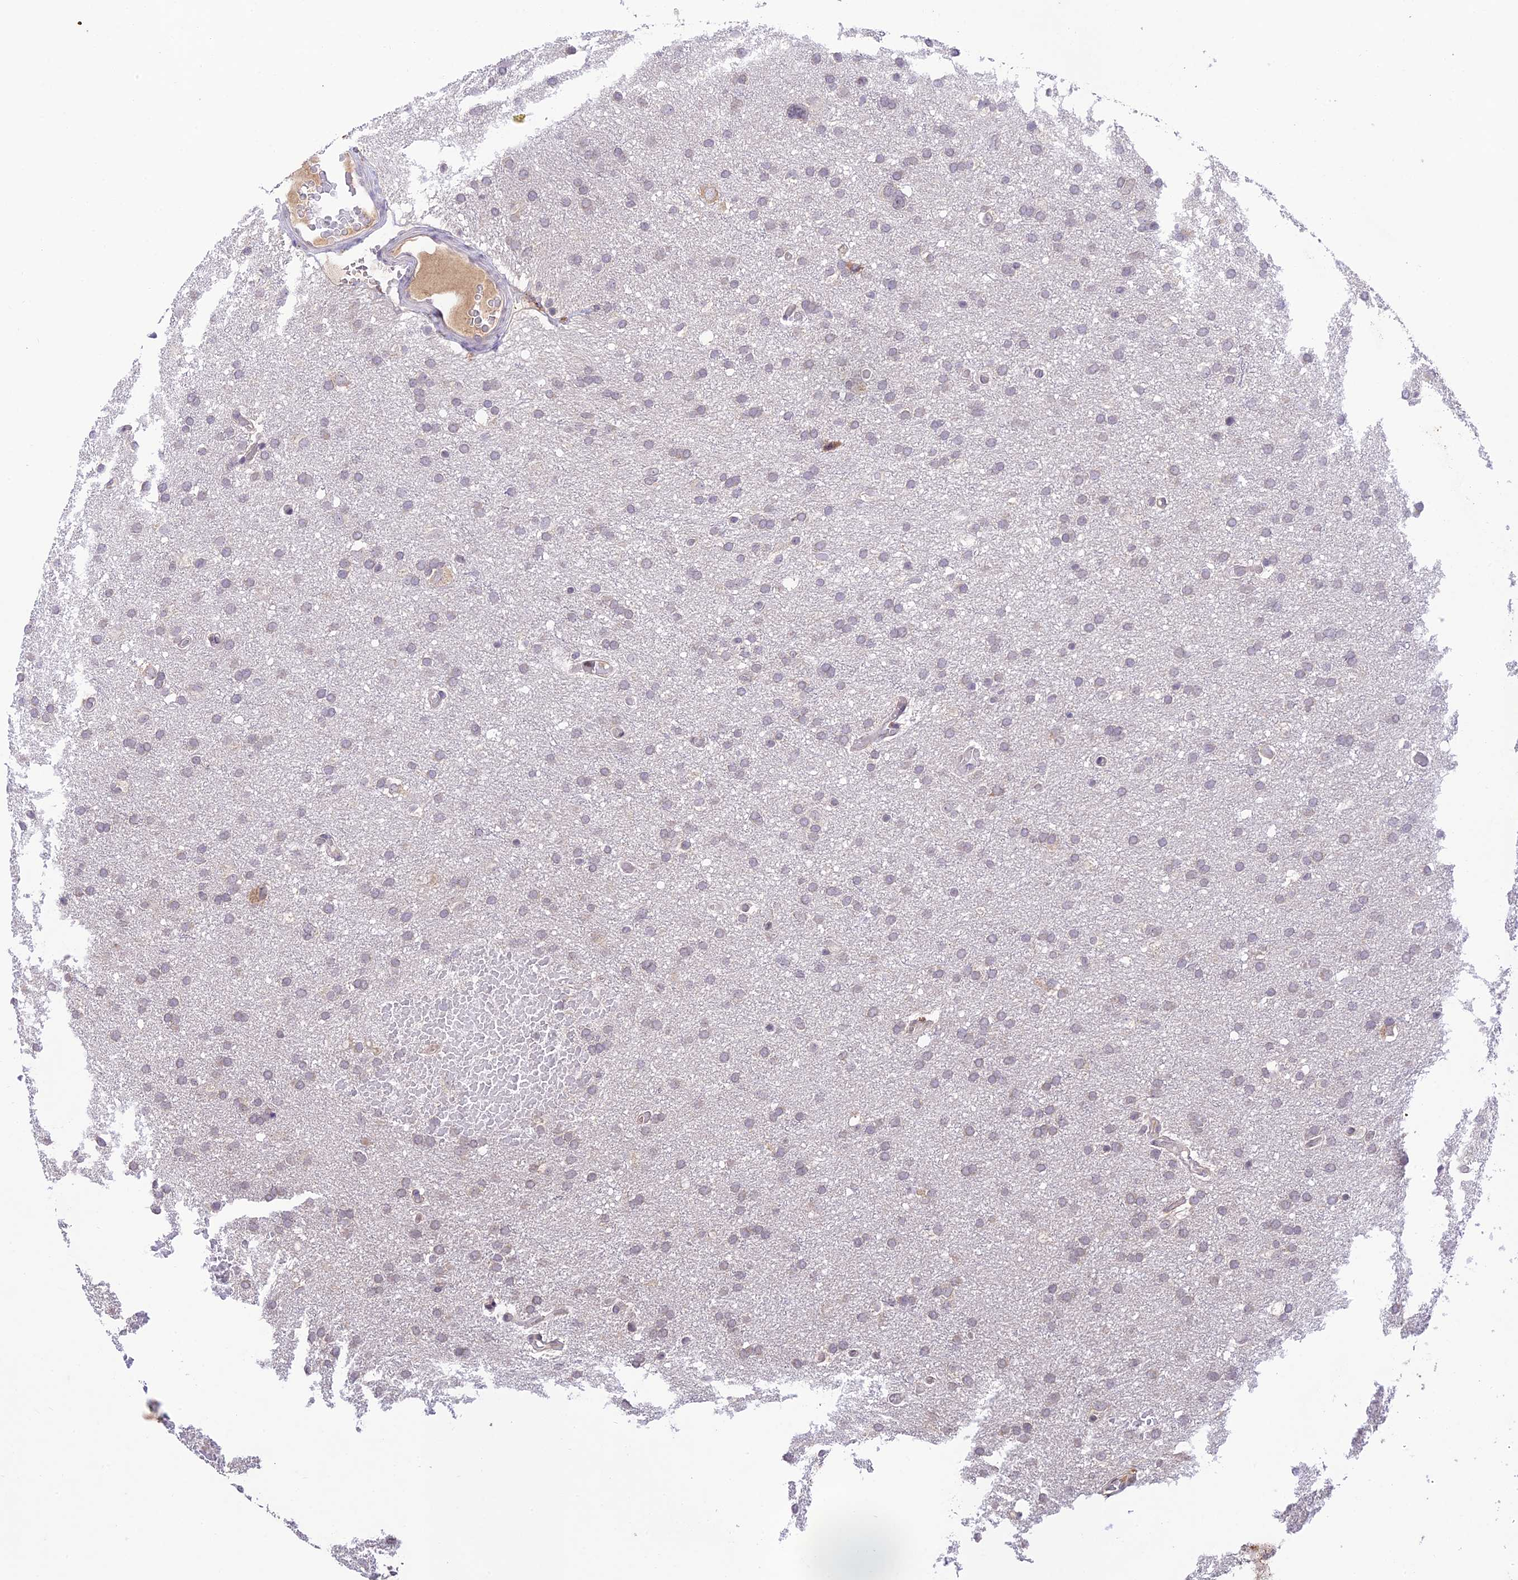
{"staining": {"intensity": "negative", "quantity": "none", "location": "none"}, "tissue": "glioma", "cell_type": "Tumor cells", "image_type": "cancer", "snomed": [{"axis": "morphology", "description": "Glioma, malignant, High grade"}, {"axis": "topography", "description": "Cerebral cortex"}], "caption": "Image shows no protein expression in tumor cells of high-grade glioma (malignant) tissue. (Brightfield microscopy of DAB (3,3'-diaminobenzidine) immunohistochemistry (IHC) at high magnification).", "gene": "TEKT1", "patient": {"sex": "female", "age": 36}}